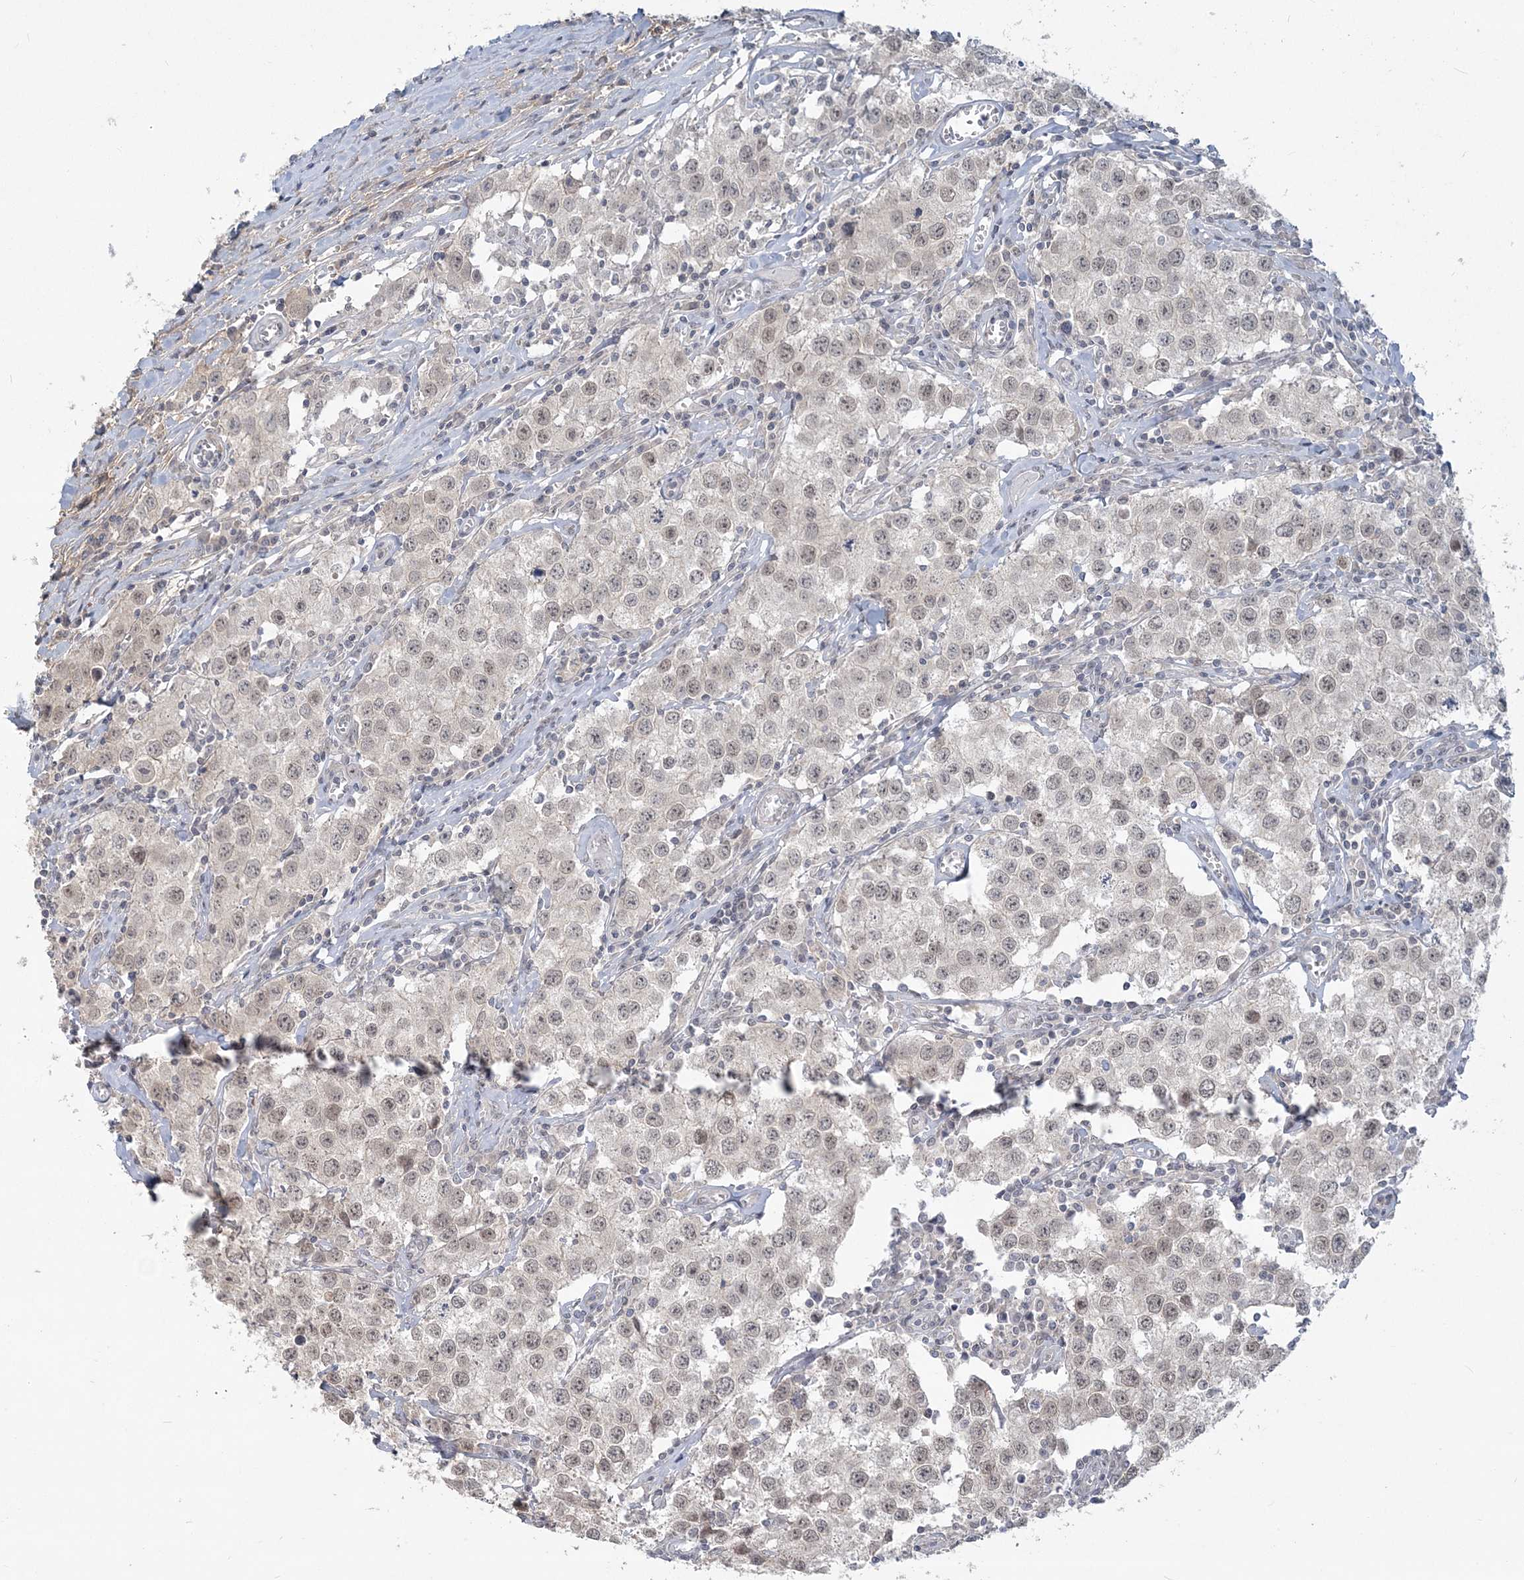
{"staining": {"intensity": "weak", "quantity": "25%-75%", "location": "nuclear"}, "tissue": "testis cancer", "cell_type": "Tumor cells", "image_type": "cancer", "snomed": [{"axis": "morphology", "description": "Seminoma, NOS"}, {"axis": "morphology", "description": "Carcinoma, Embryonal, NOS"}, {"axis": "topography", "description": "Testis"}], "caption": "Brown immunohistochemical staining in human testis cancer (seminoma) exhibits weak nuclear expression in approximately 25%-75% of tumor cells.", "gene": "ANKS1A", "patient": {"sex": "male", "age": 43}}